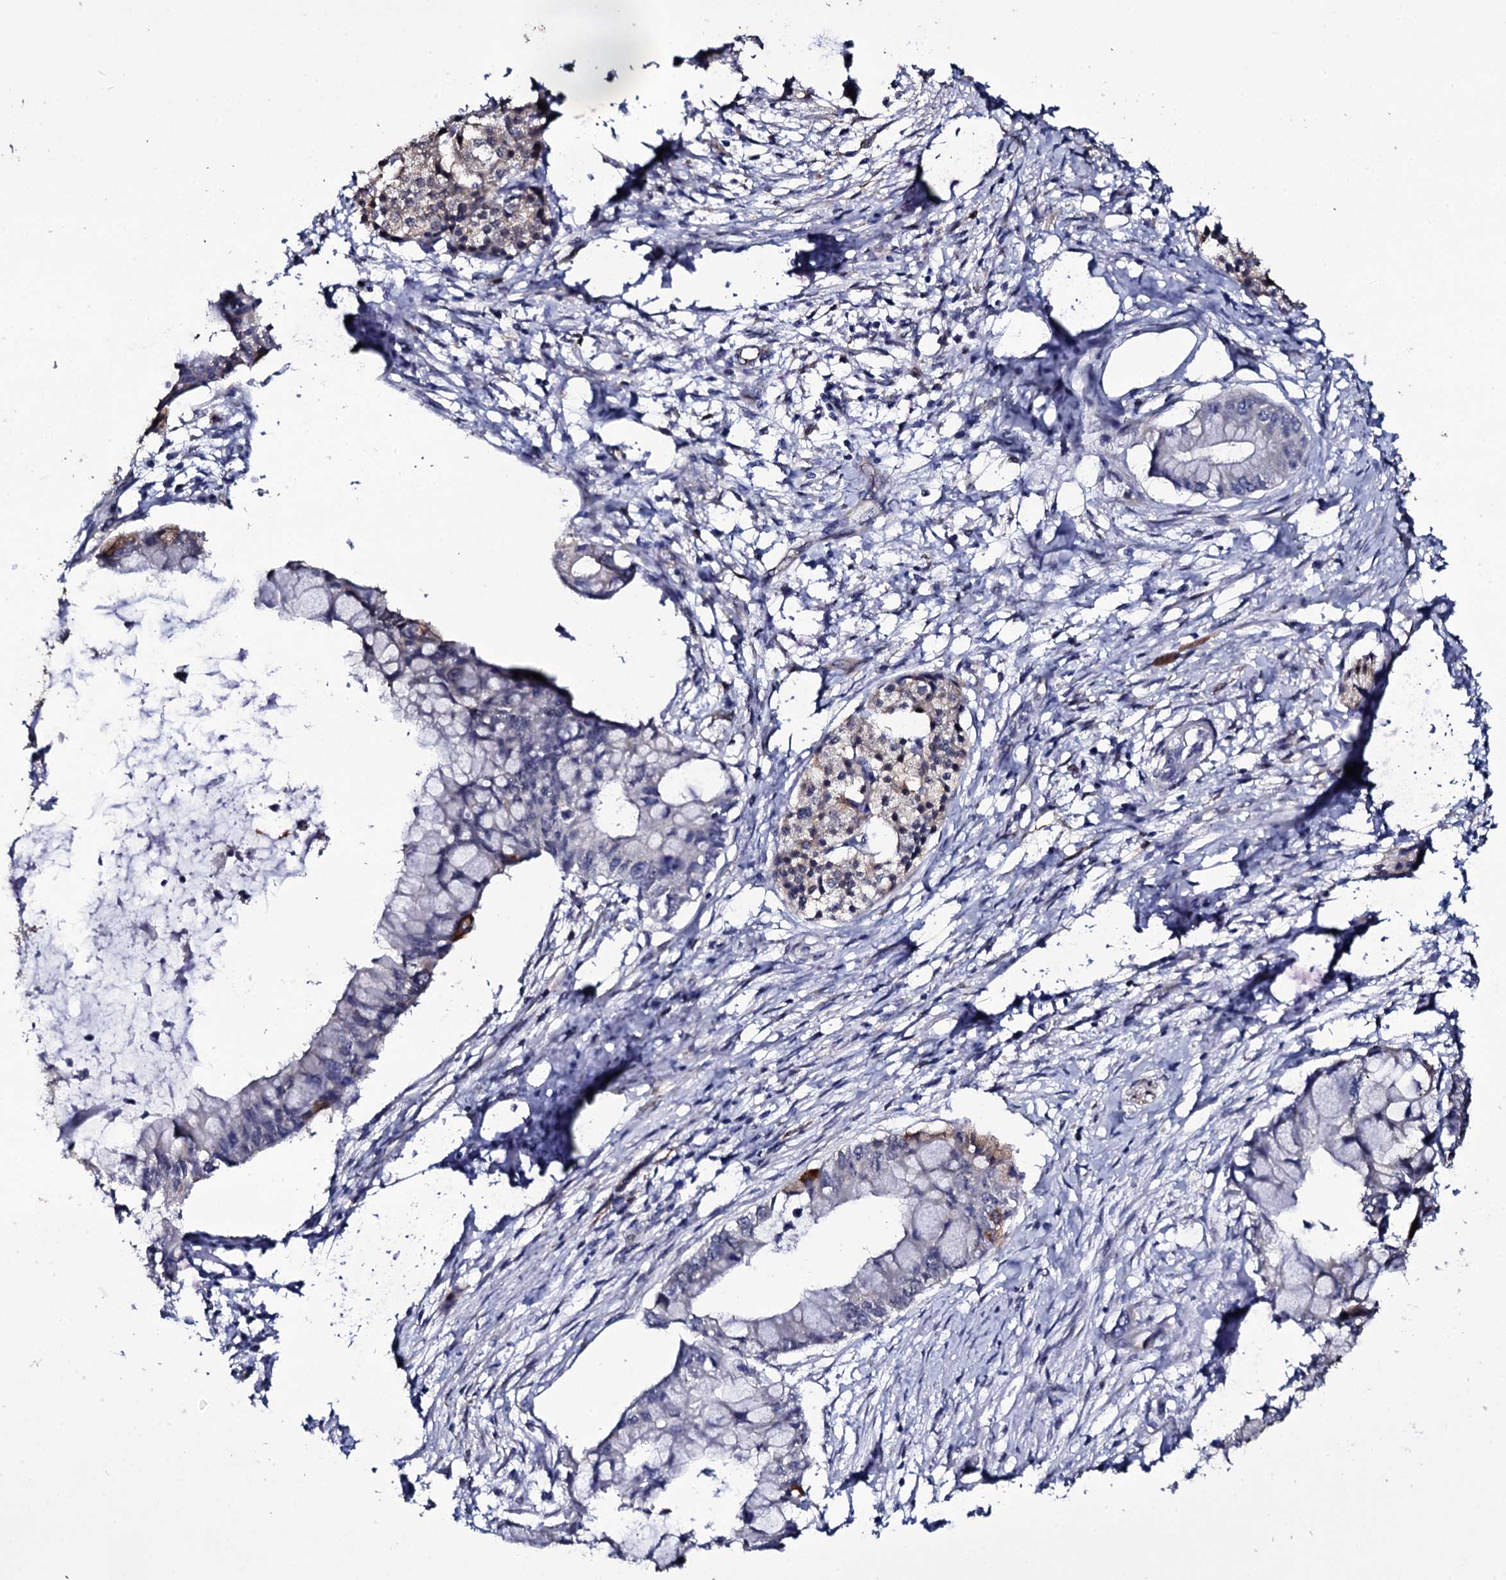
{"staining": {"intensity": "negative", "quantity": "none", "location": "none"}, "tissue": "pancreatic cancer", "cell_type": "Tumor cells", "image_type": "cancer", "snomed": [{"axis": "morphology", "description": "Adenocarcinoma, NOS"}, {"axis": "topography", "description": "Pancreas"}], "caption": "Immunohistochemistry image of human pancreatic adenocarcinoma stained for a protein (brown), which shows no staining in tumor cells.", "gene": "CRYL1", "patient": {"sex": "male", "age": 48}}